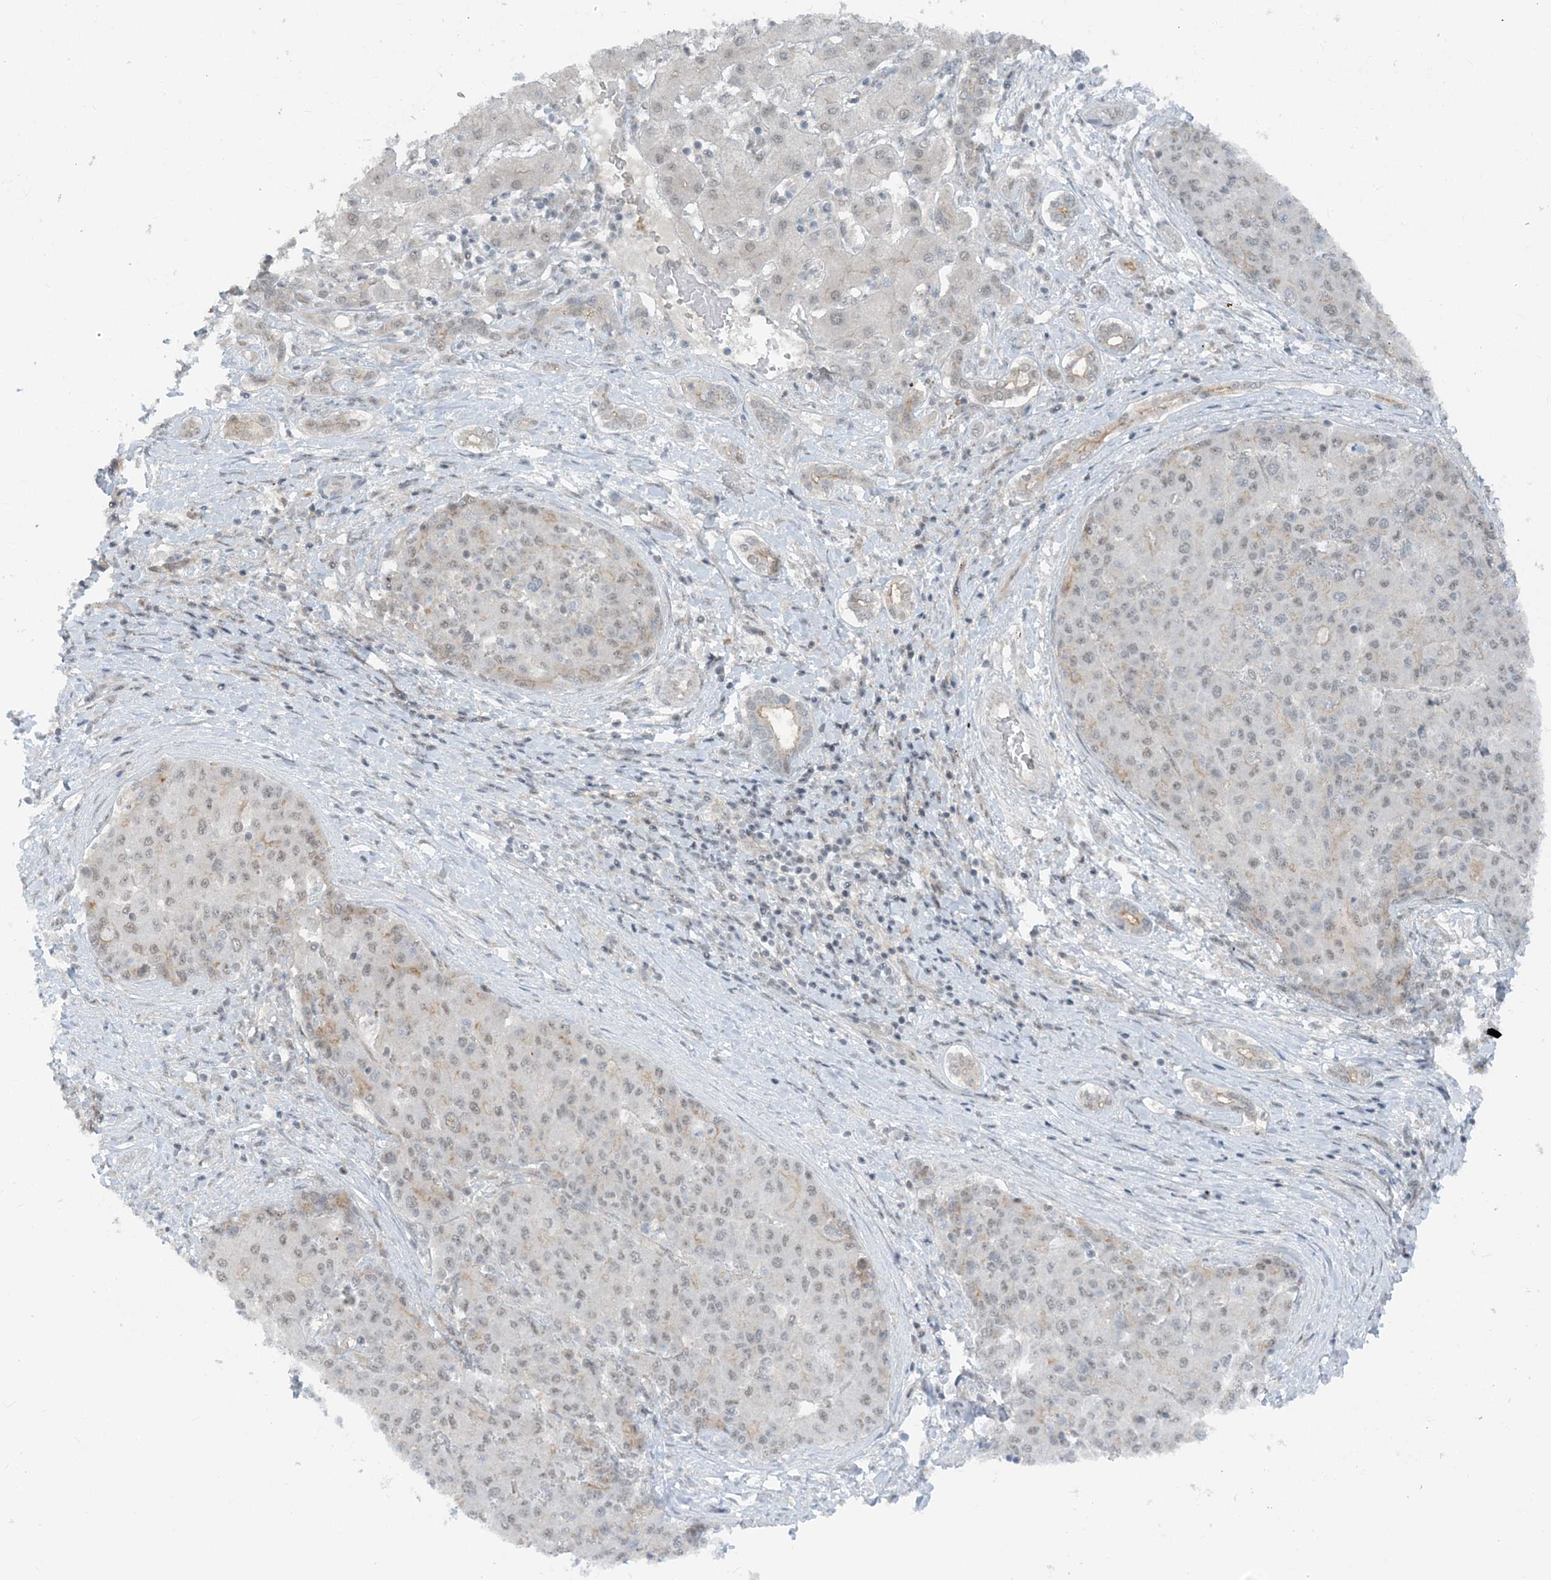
{"staining": {"intensity": "weak", "quantity": "<25%", "location": "cytoplasmic/membranous"}, "tissue": "liver cancer", "cell_type": "Tumor cells", "image_type": "cancer", "snomed": [{"axis": "morphology", "description": "Carcinoma, Hepatocellular, NOS"}, {"axis": "topography", "description": "Liver"}], "caption": "Histopathology image shows no protein staining in tumor cells of hepatocellular carcinoma (liver) tissue. Brightfield microscopy of IHC stained with DAB (3,3'-diaminobenzidine) (brown) and hematoxylin (blue), captured at high magnification.", "gene": "ATP11A", "patient": {"sex": "male", "age": 65}}